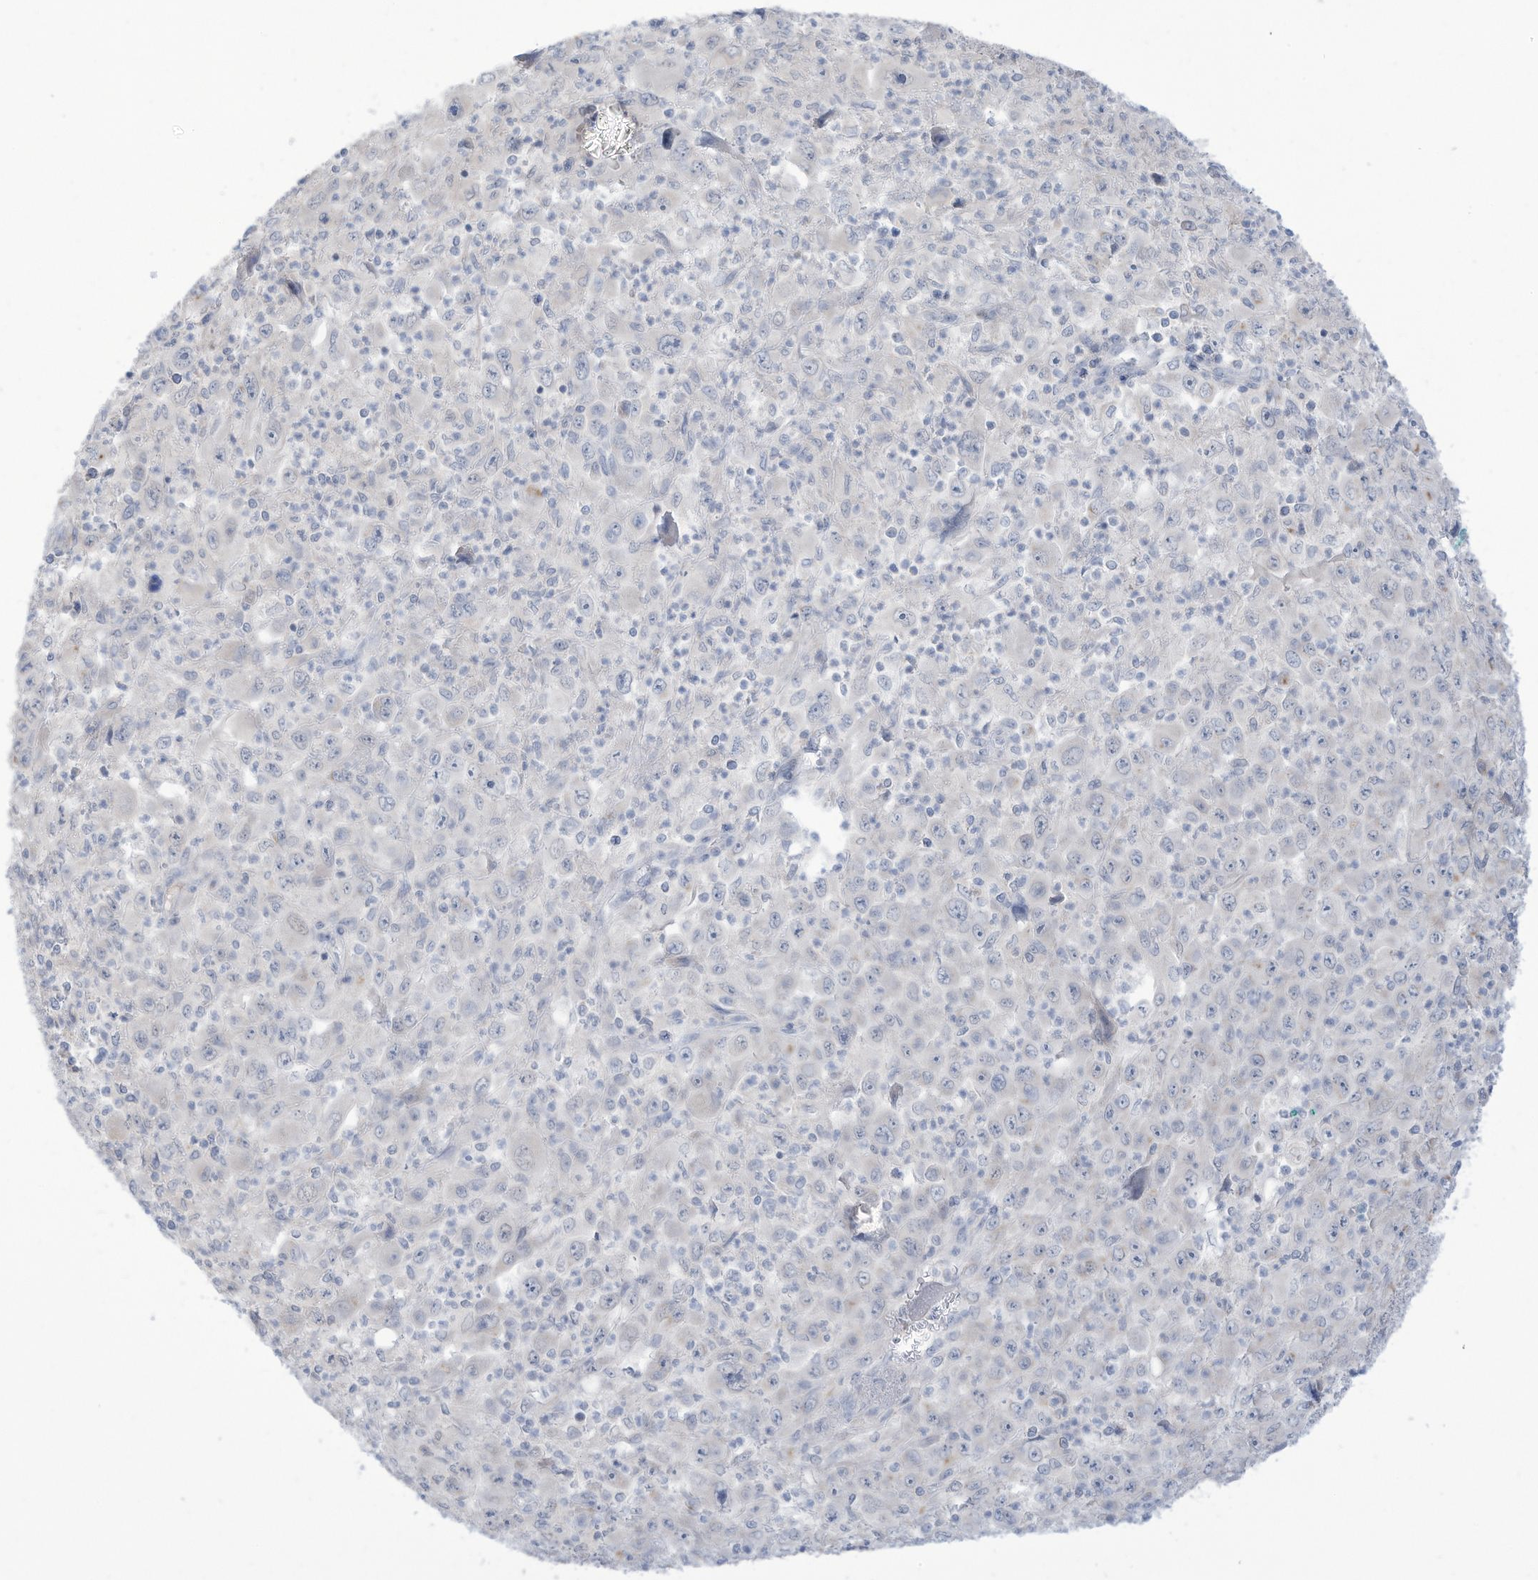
{"staining": {"intensity": "negative", "quantity": "none", "location": "none"}, "tissue": "melanoma", "cell_type": "Tumor cells", "image_type": "cancer", "snomed": [{"axis": "morphology", "description": "Malignant melanoma, Metastatic site"}, {"axis": "topography", "description": "Skin"}], "caption": "Immunohistochemical staining of melanoma demonstrates no significant staining in tumor cells.", "gene": "OGT", "patient": {"sex": "female", "age": 56}}